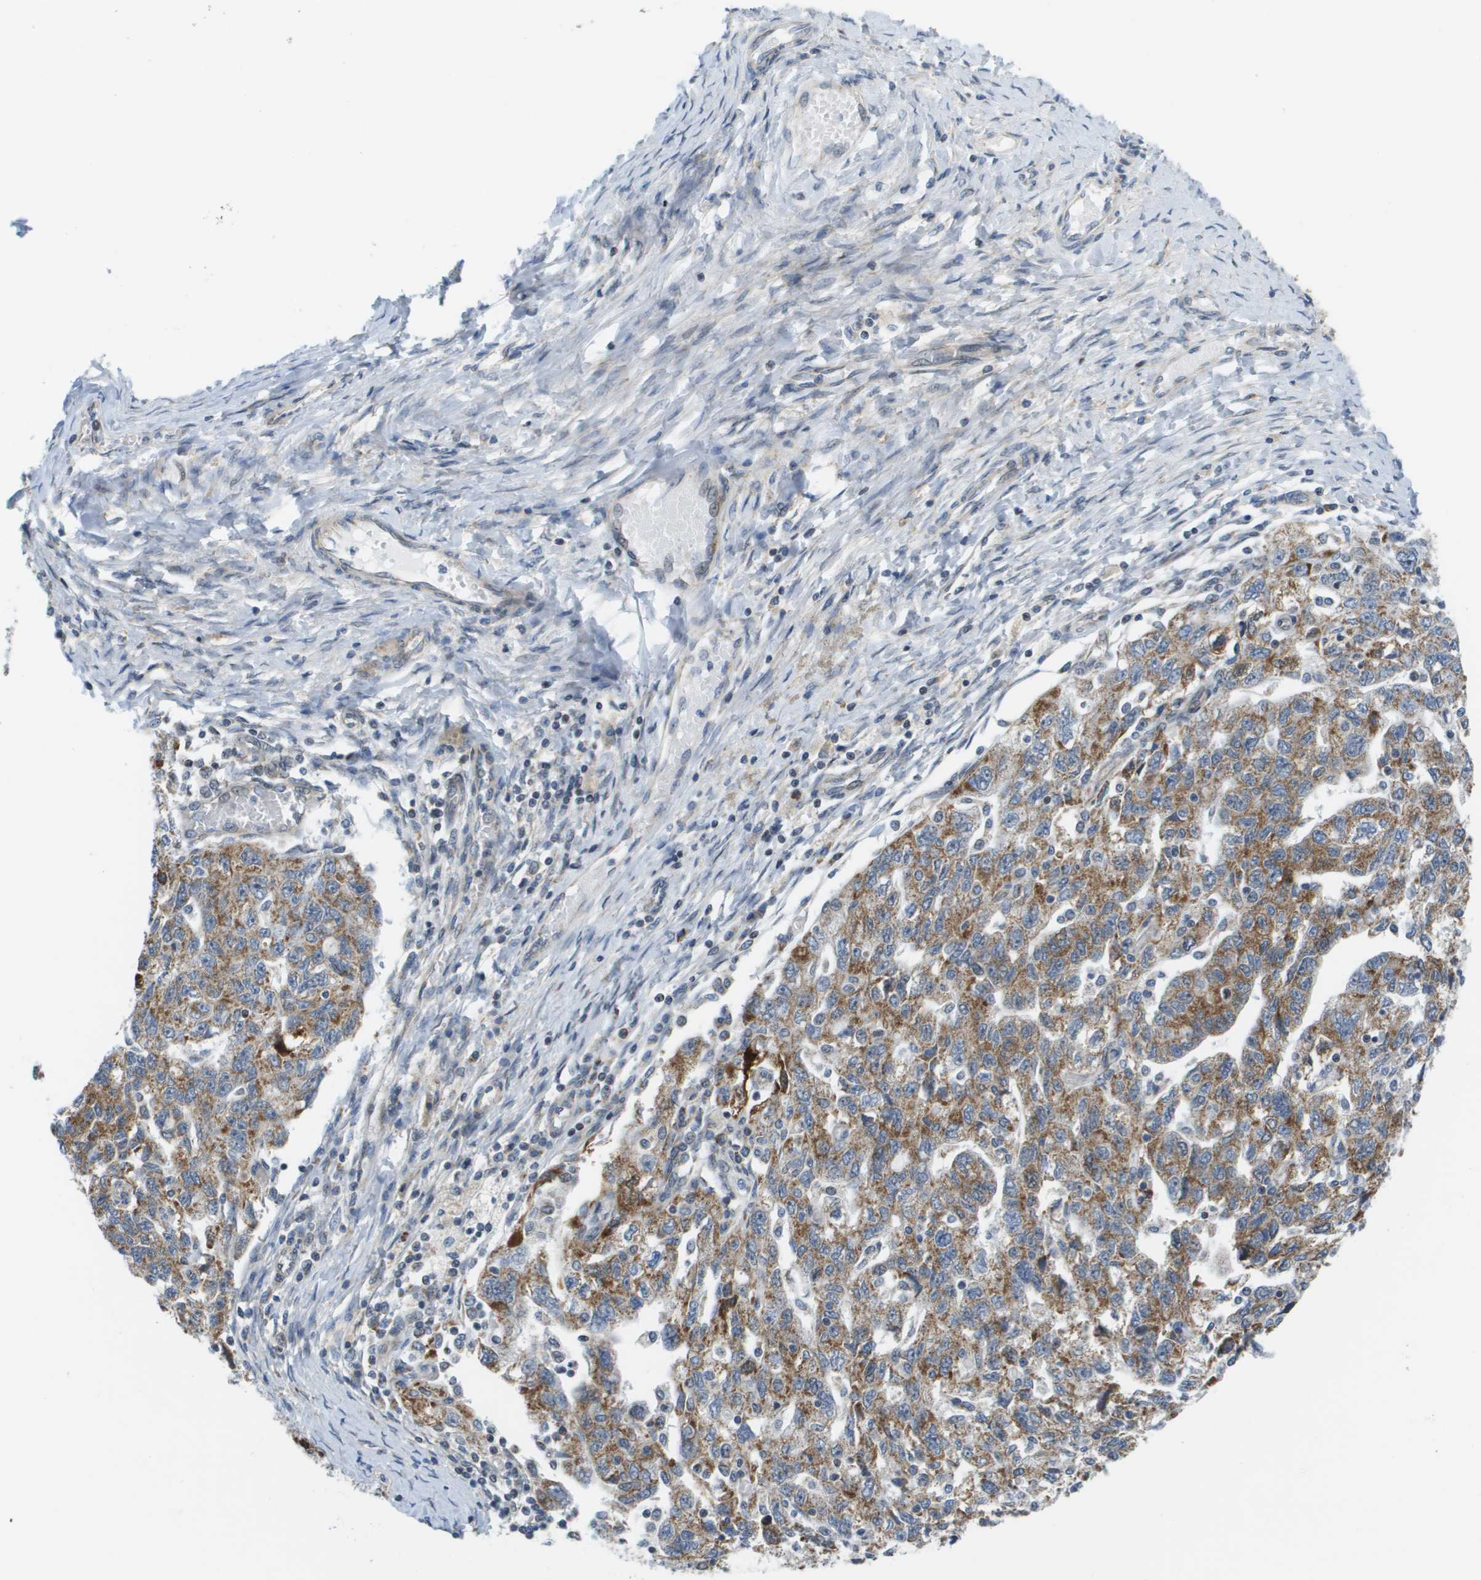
{"staining": {"intensity": "moderate", "quantity": ">75%", "location": "cytoplasmic/membranous"}, "tissue": "ovarian cancer", "cell_type": "Tumor cells", "image_type": "cancer", "snomed": [{"axis": "morphology", "description": "Carcinoma, NOS"}, {"axis": "morphology", "description": "Cystadenocarcinoma, serous, NOS"}, {"axis": "topography", "description": "Ovary"}], "caption": "IHC photomicrograph of human ovarian carcinoma stained for a protein (brown), which exhibits medium levels of moderate cytoplasmic/membranous staining in approximately >75% of tumor cells.", "gene": "KRT23", "patient": {"sex": "female", "age": 69}}